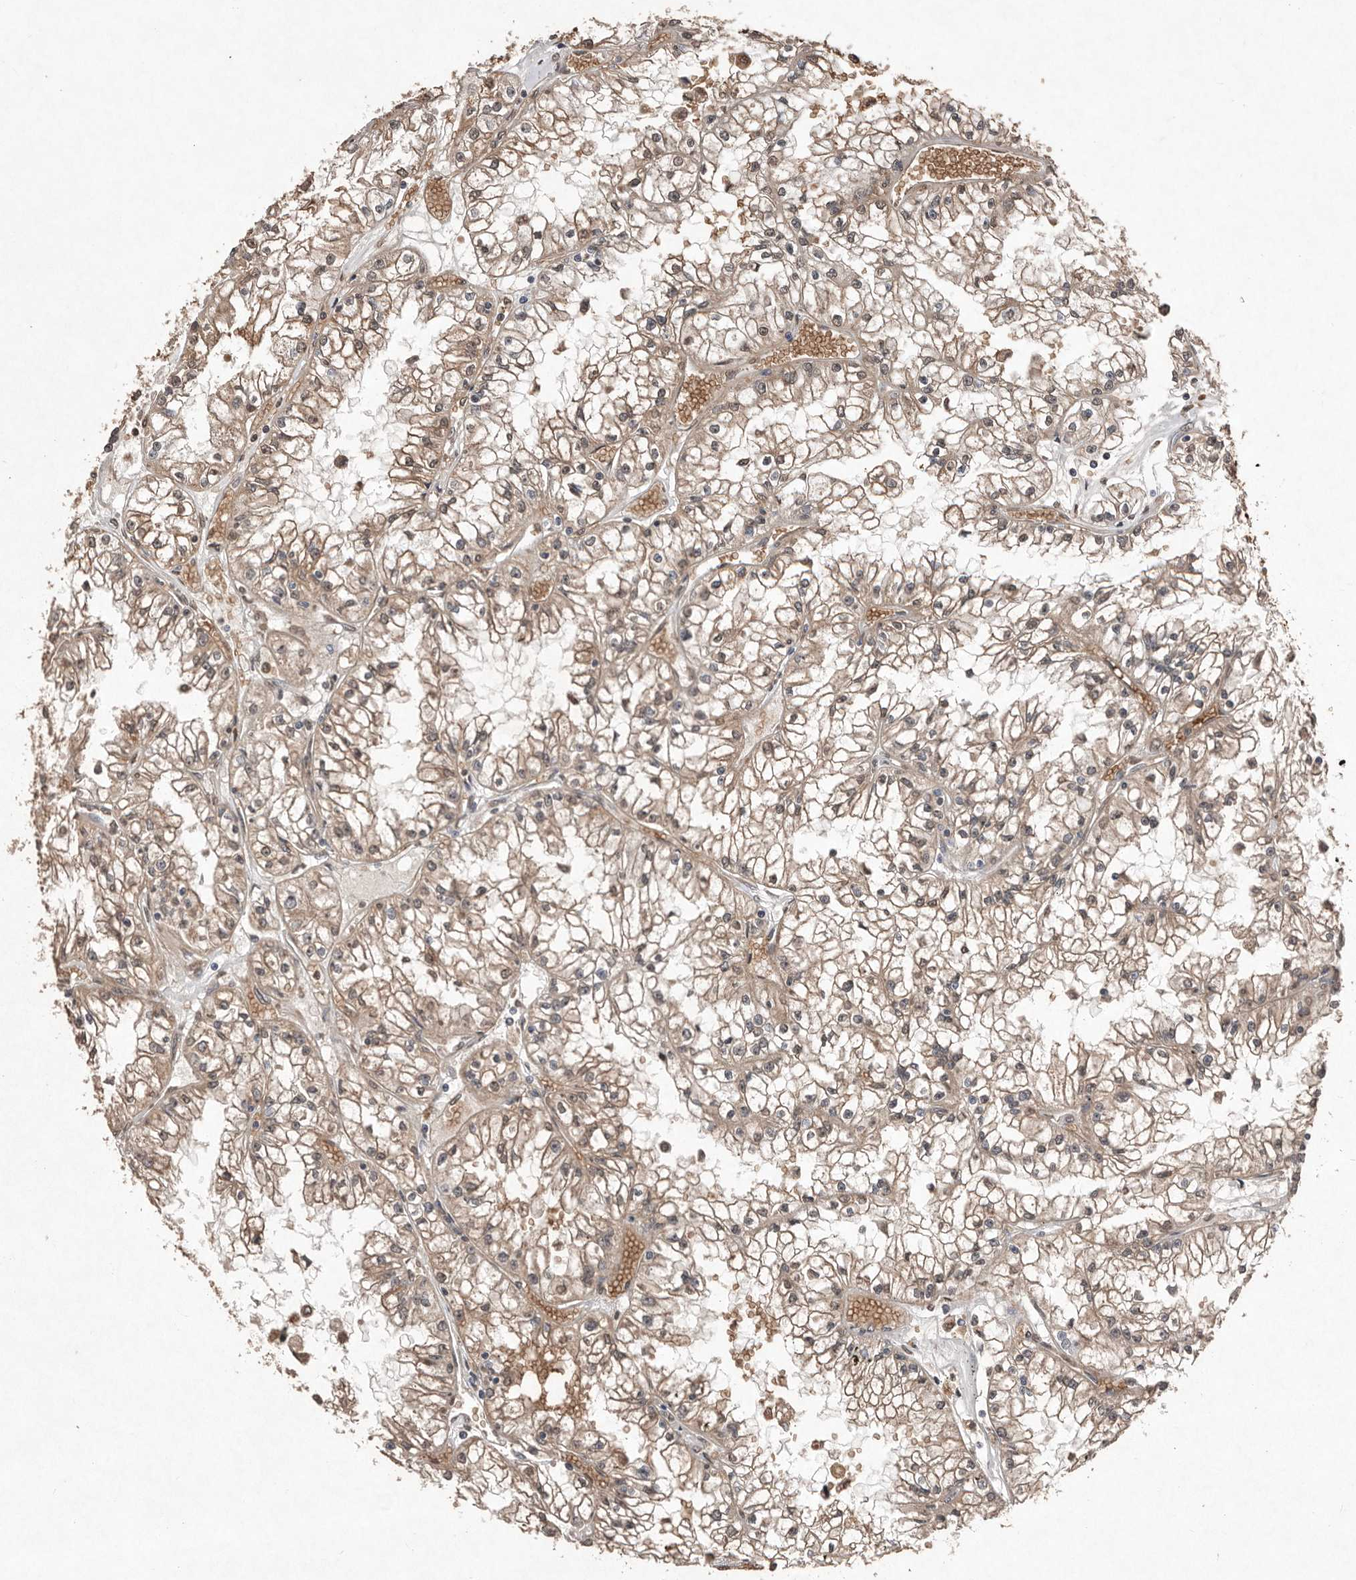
{"staining": {"intensity": "weak", "quantity": ">75%", "location": "cytoplasmic/membranous"}, "tissue": "renal cancer", "cell_type": "Tumor cells", "image_type": "cancer", "snomed": [{"axis": "morphology", "description": "Adenocarcinoma, NOS"}, {"axis": "topography", "description": "Kidney"}], "caption": "Immunohistochemistry (IHC) histopathology image of neoplastic tissue: renal cancer stained using immunohistochemistry reveals low levels of weak protein expression localized specifically in the cytoplasmic/membranous of tumor cells, appearing as a cytoplasmic/membranous brown color.", "gene": "DIP2C", "patient": {"sex": "male", "age": 56}}